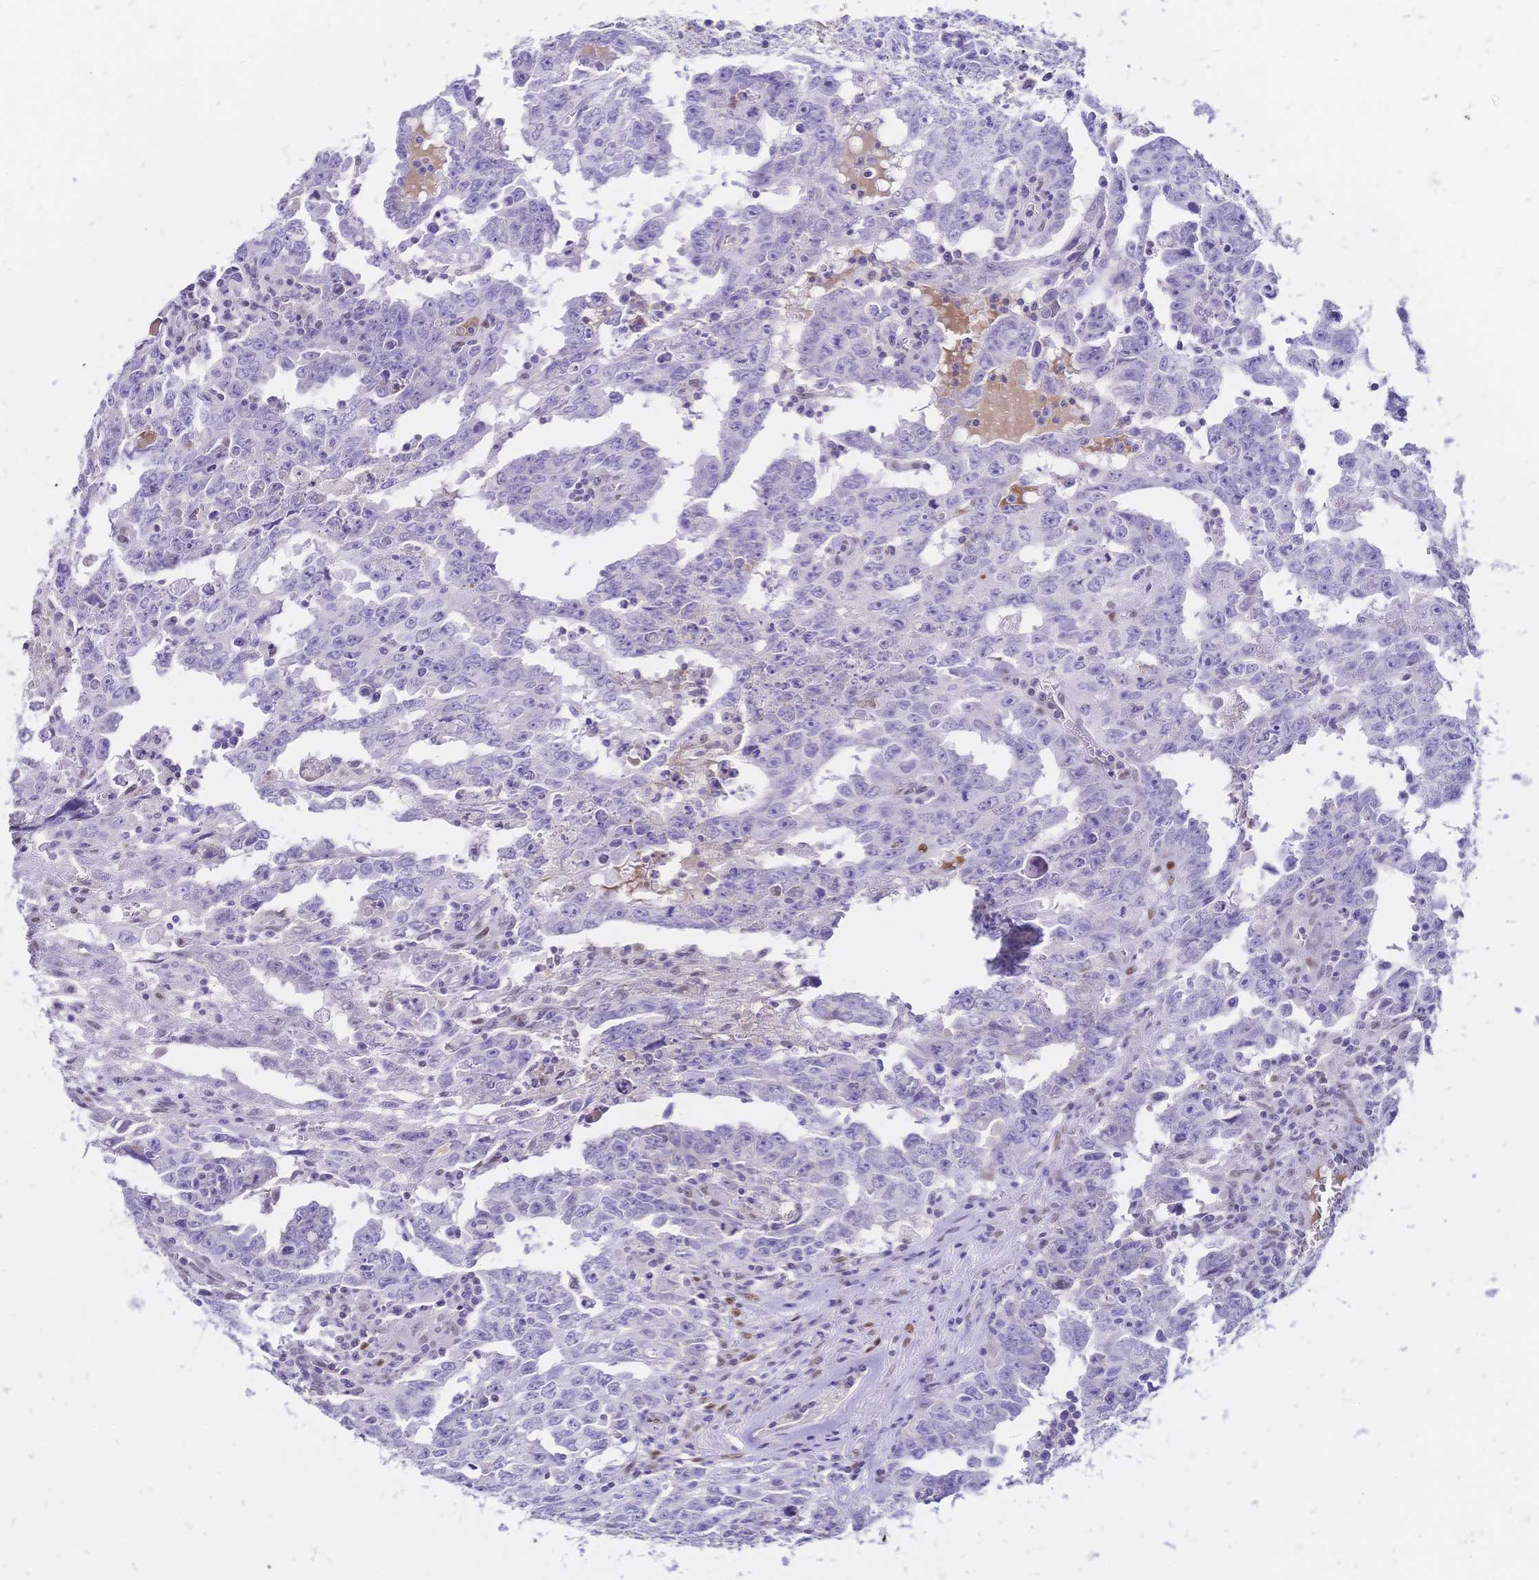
{"staining": {"intensity": "negative", "quantity": "none", "location": "none"}, "tissue": "testis cancer", "cell_type": "Tumor cells", "image_type": "cancer", "snomed": [{"axis": "morphology", "description": "Carcinoma, Embryonal, NOS"}, {"axis": "topography", "description": "Testis"}], "caption": "This is a image of immunohistochemistry (IHC) staining of testis cancer, which shows no expression in tumor cells.", "gene": "NFIC", "patient": {"sex": "male", "age": 22}}